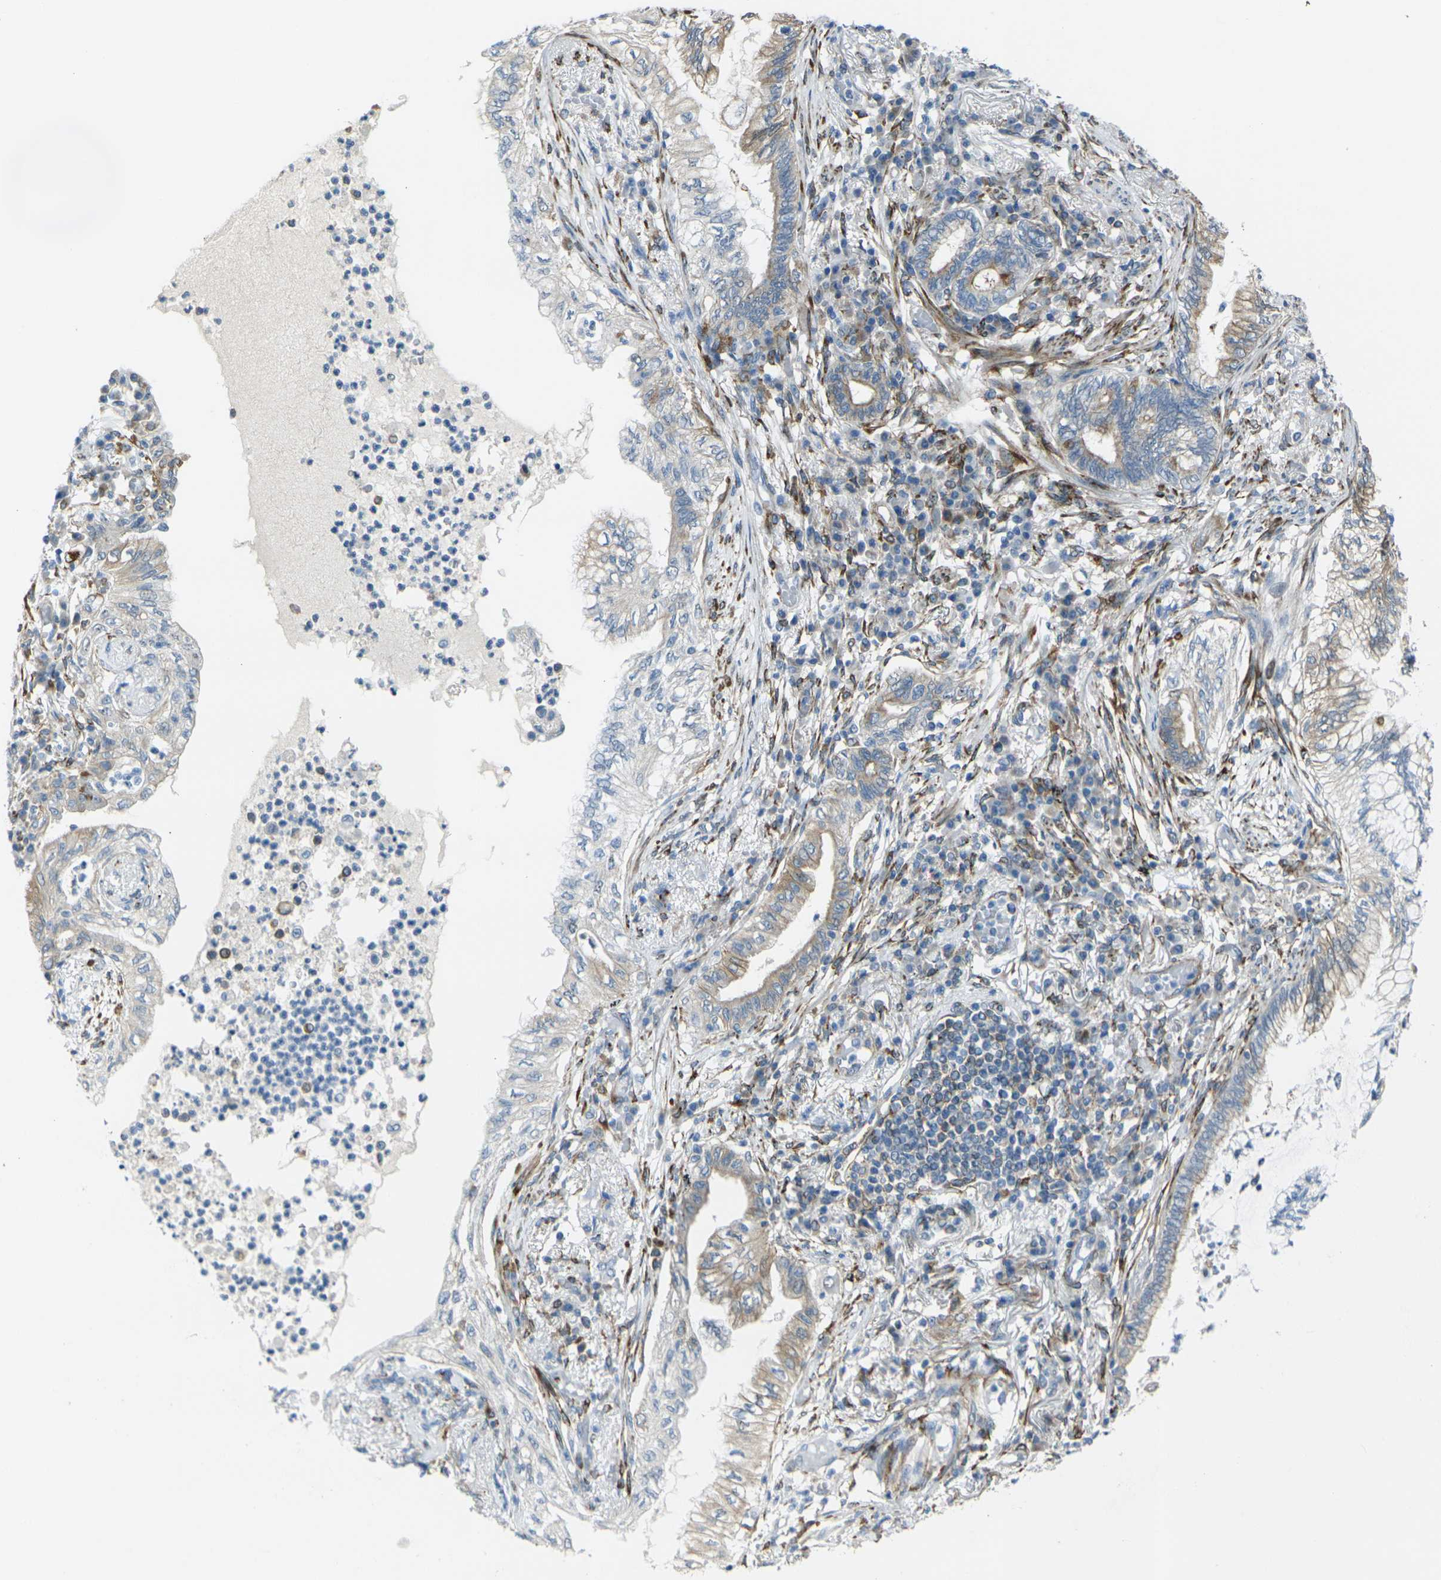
{"staining": {"intensity": "moderate", "quantity": "<25%", "location": "cytoplasmic/membranous"}, "tissue": "lung cancer", "cell_type": "Tumor cells", "image_type": "cancer", "snomed": [{"axis": "morphology", "description": "Normal tissue, NOS"}, {"axis": "morphology", "description": "Adenocarcinoma, NOS"}, {"axis": "topography", "description": "Bronchus"}, {"axis": "topography", "description": "Lung"}], "caption": "The photomicrograph reveals staining of lung cancer (adenocarcinoma), revealing moderate cytoplasmic/membranous protein staining (brown color) within tumor cells.", "gene": "CELSR2", "patient": {"sex": "female", "age": 70}}